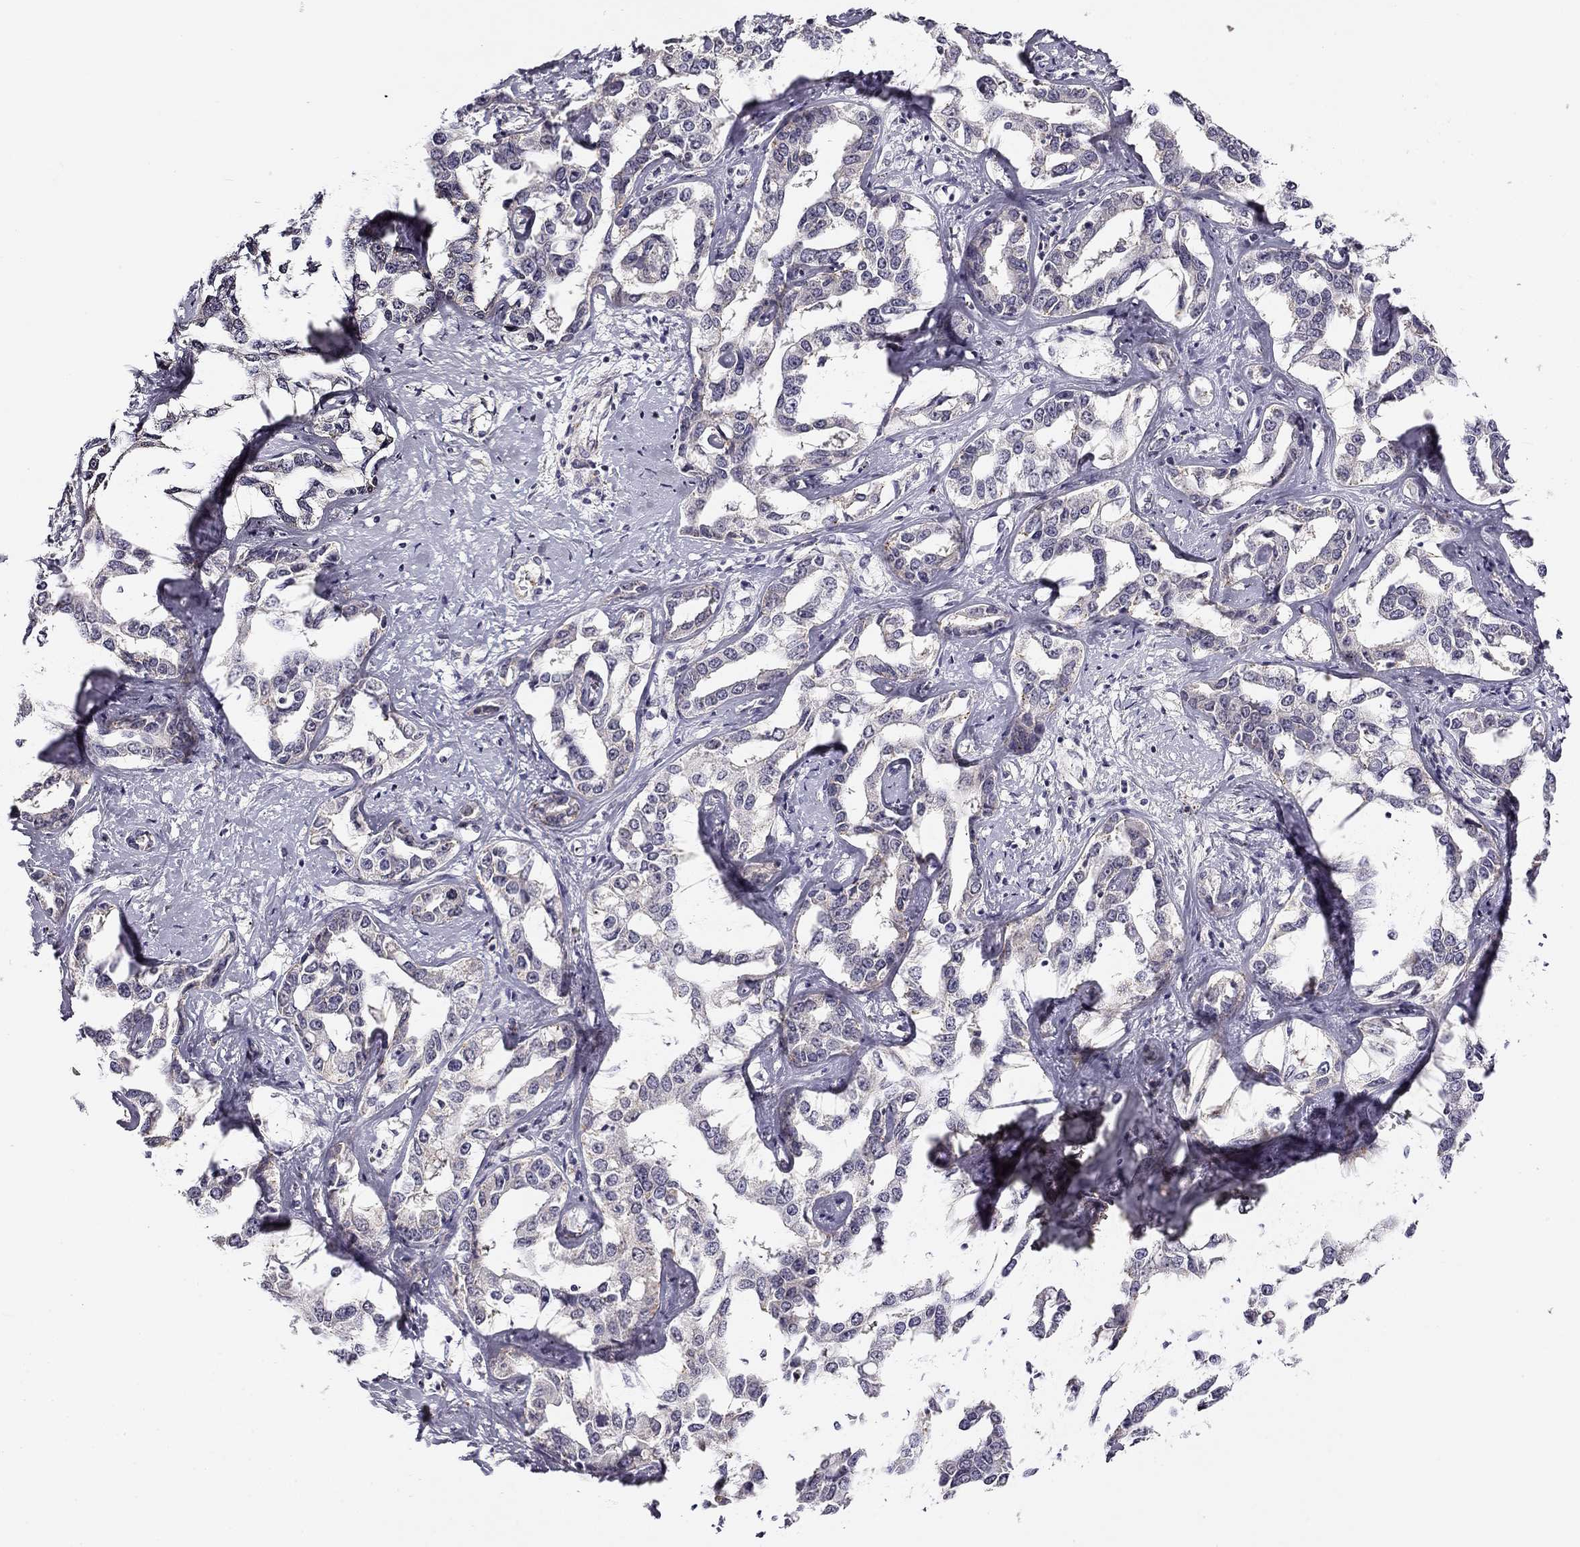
{"staining": {"intensity": "negative", "quantity": "none", "location": "none"}, "tissue": "liver cancer", "cell_type": "Tumor cells", "image_type": "cancer", "snomed": [{"axis": "morphology", "description": "Cholangiocarcinoma"}, {"axis": "topography", "description": "Liver"}], "caption": "A micrograph of human liver cancer (cholangiocarcinoma) is negative for staining in tumor cells.", "gene": "CNR1", "patient": {"sex": "male", "age": 59}}